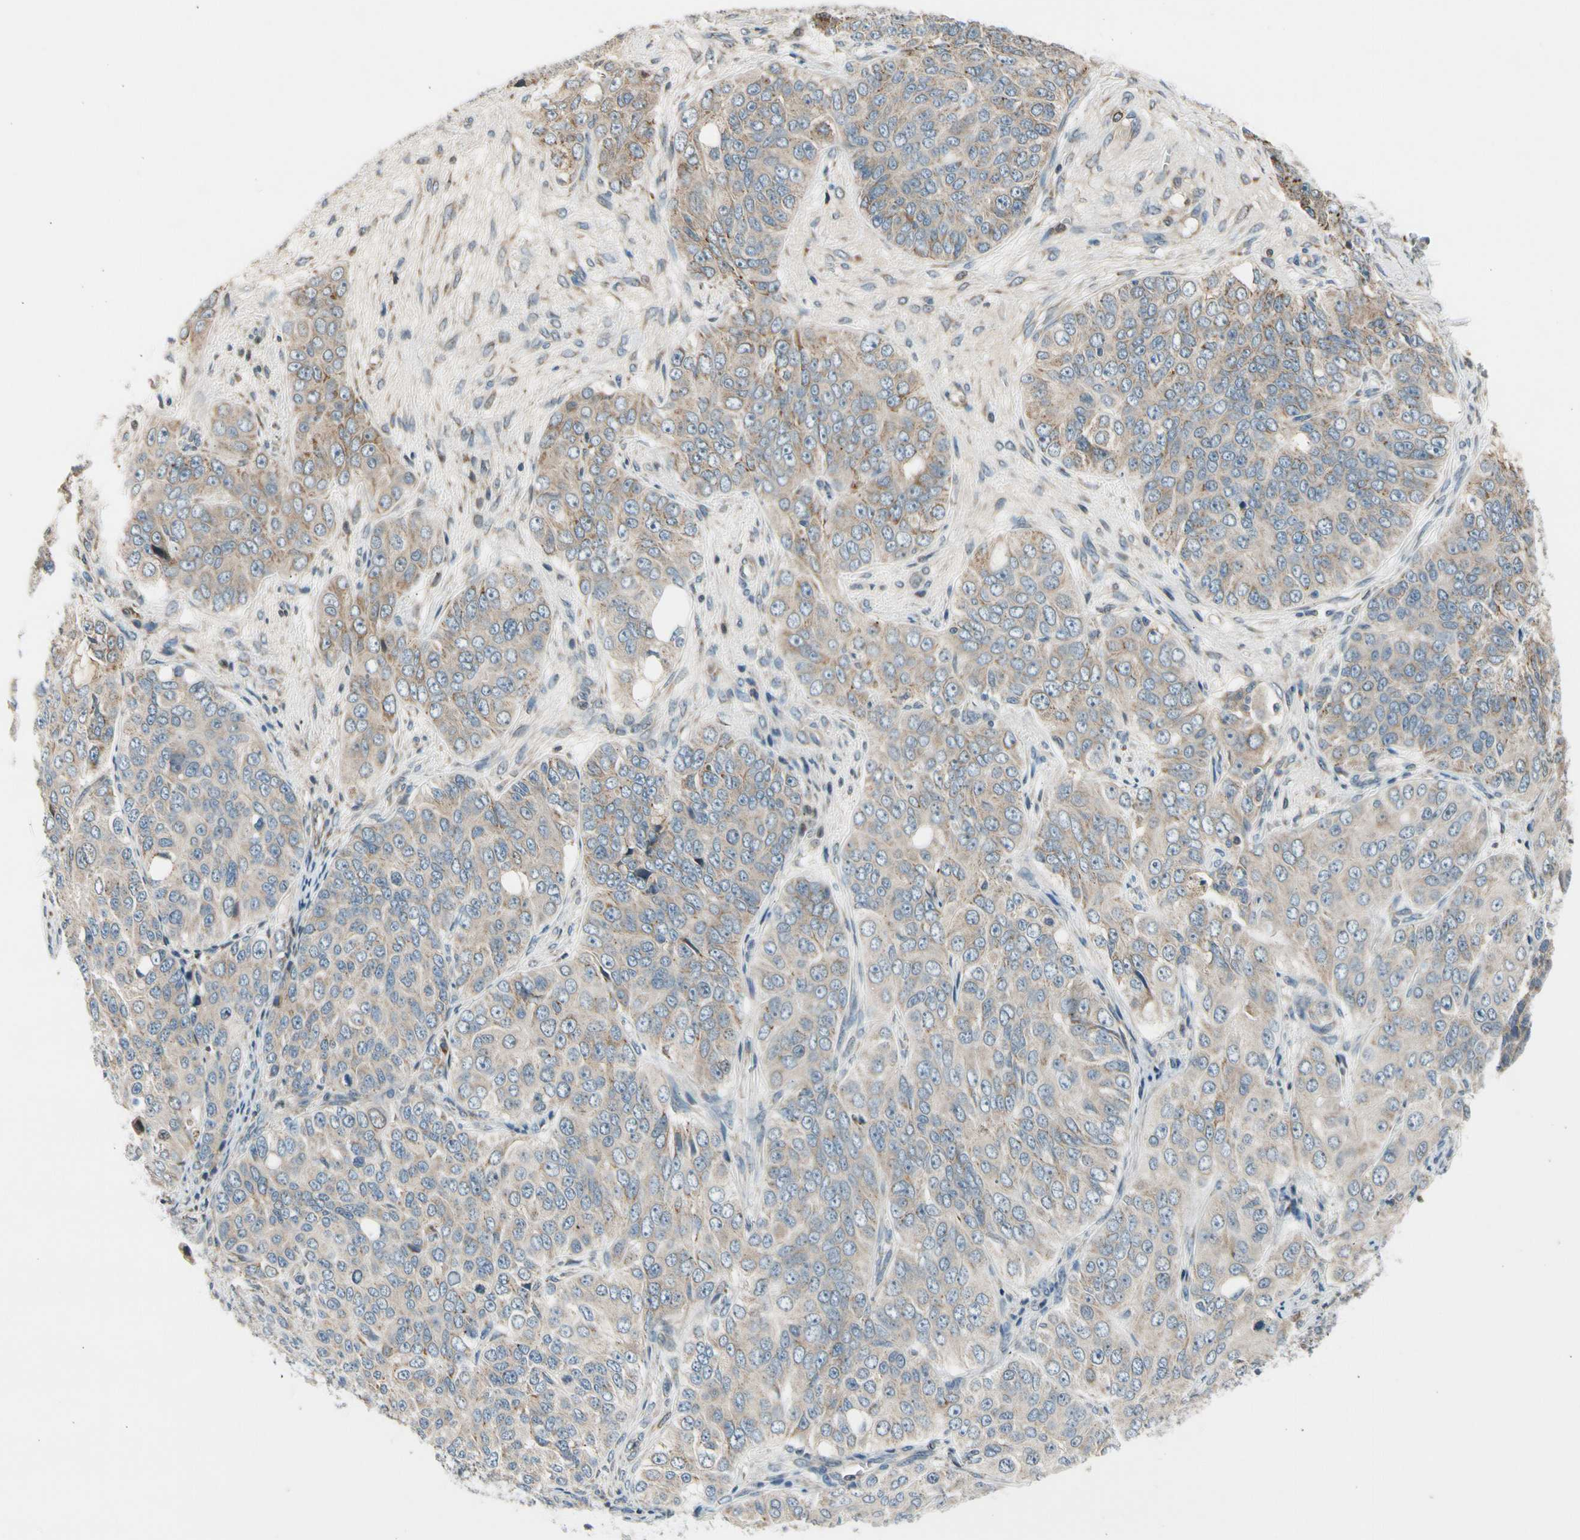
{"staining": {"intensity": "weak", "quantity": ">75%", "location": "cytoplasmic/membranous"}, "tissue": "ovarian cancer", "cell_type": "Tumor cells", "image_type": "cancer", "snomed": [{"axis": "morphology", "description": "Carcinoma, endometroid"}, {"axis": "topography", "description": "Ovary"}], "caption": "Immunohistochemistry photomicrograph of neoplastic tissue: ovarian endometroid carcinoma stained using IHC displays low levels of weak protein expression localized specifically in the cytoplasmic/membranous of tumor cells, appearing as a cytoplasmic/membranous brown color.", "gene": "NPHP3", "patient": {"sex": "female", "age": 51}}